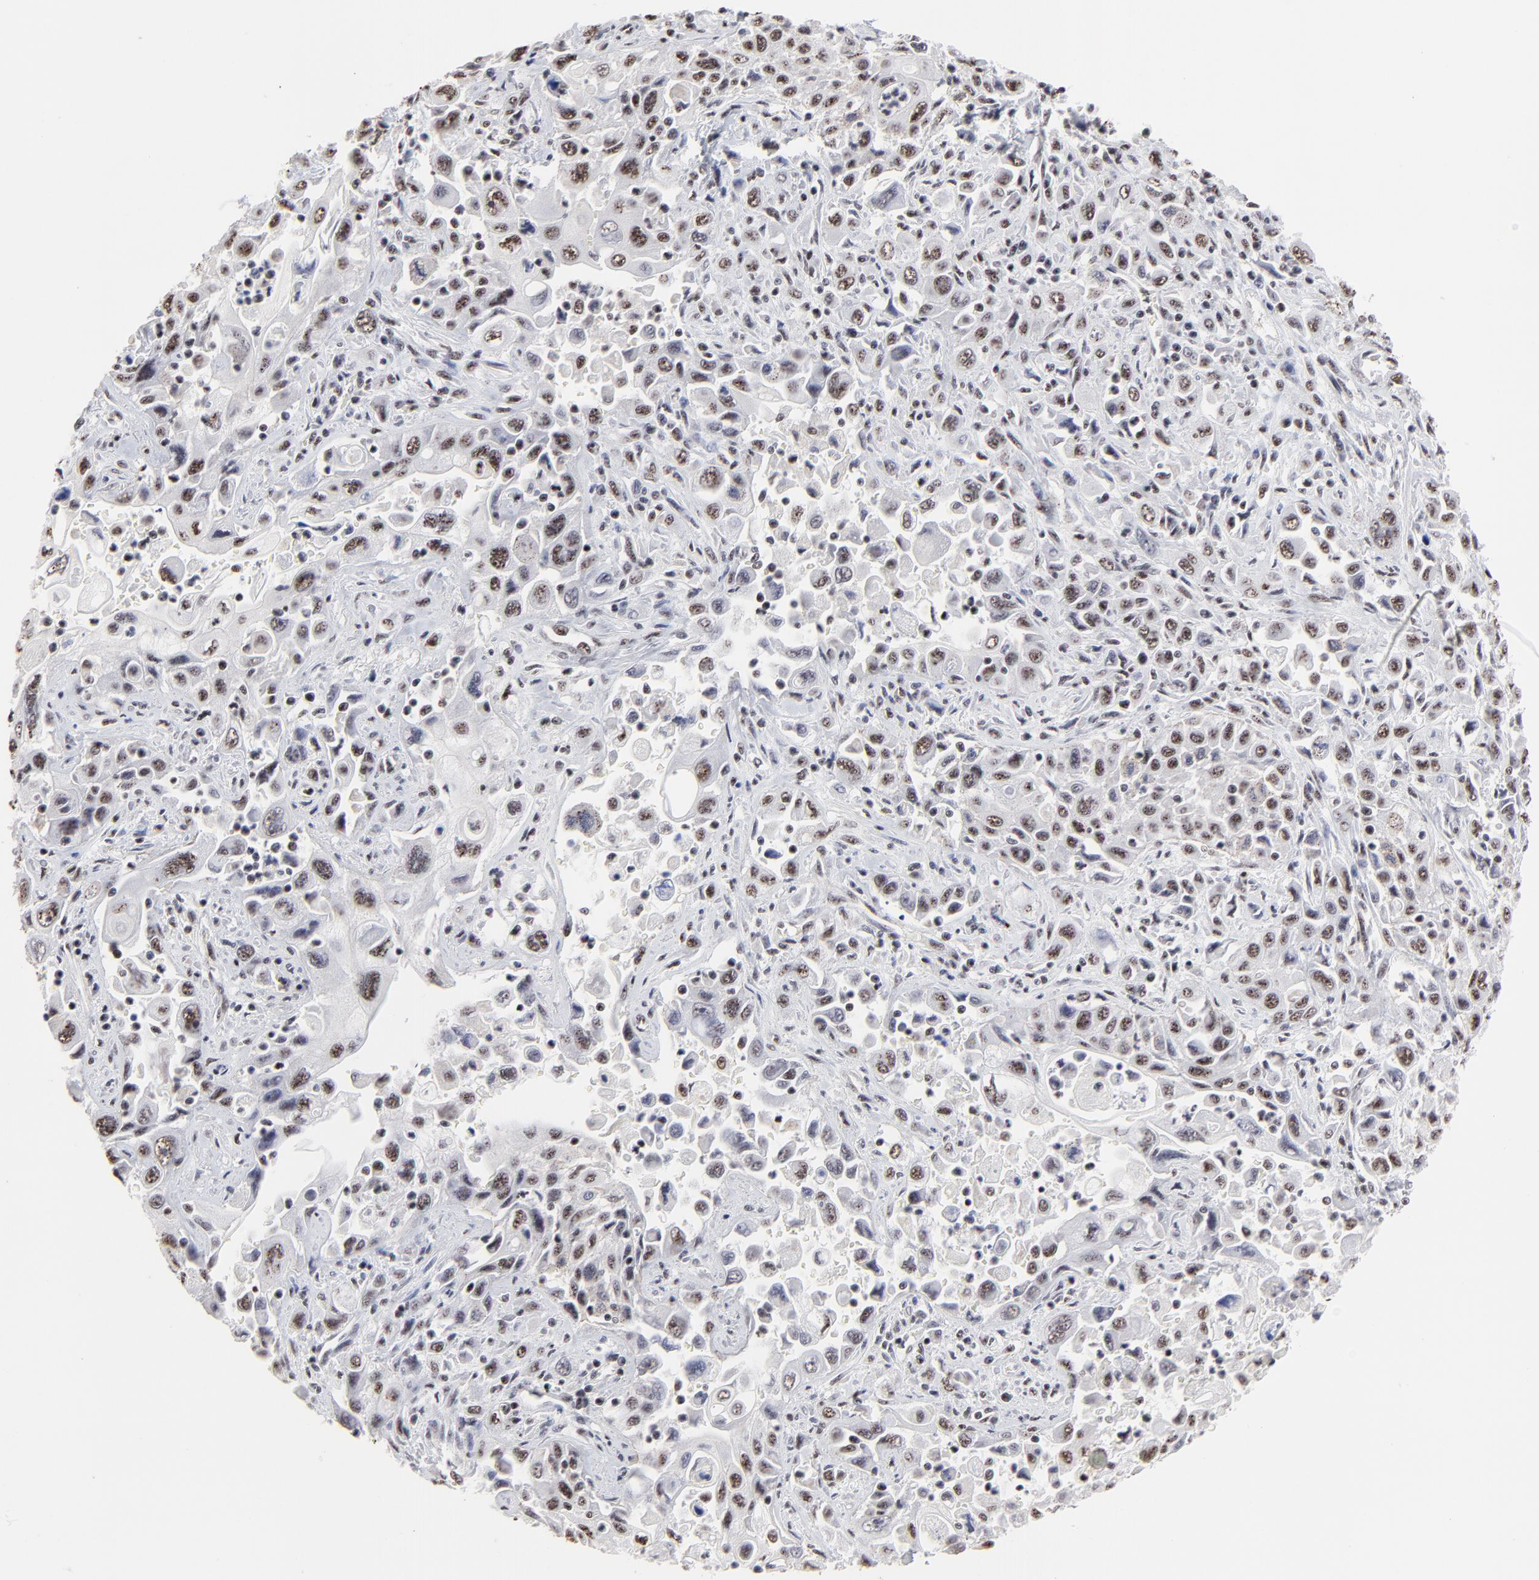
{"staining": {"intensity": "weak", "quantity": ">75%", "location": "nuclear"}, "tissue": "pancreatic cancer", "cell_type": "Tumor cells", "image_type": "cancer", "snomed": [{"axis": "morphology", "description": "Adenocarcinoma, NOS"}, {"axis": "topography", "description": "Pancreas"}], "caption": "A brown stain shows weak nuclear positivity of a protein in human pancreatic adenocarcinoma tumor cells. (brown staining indicates protein expression, while blue staining denotes nuclei).", "gene": "MBD4", "patient": {"sex": "male", "age": 70}}